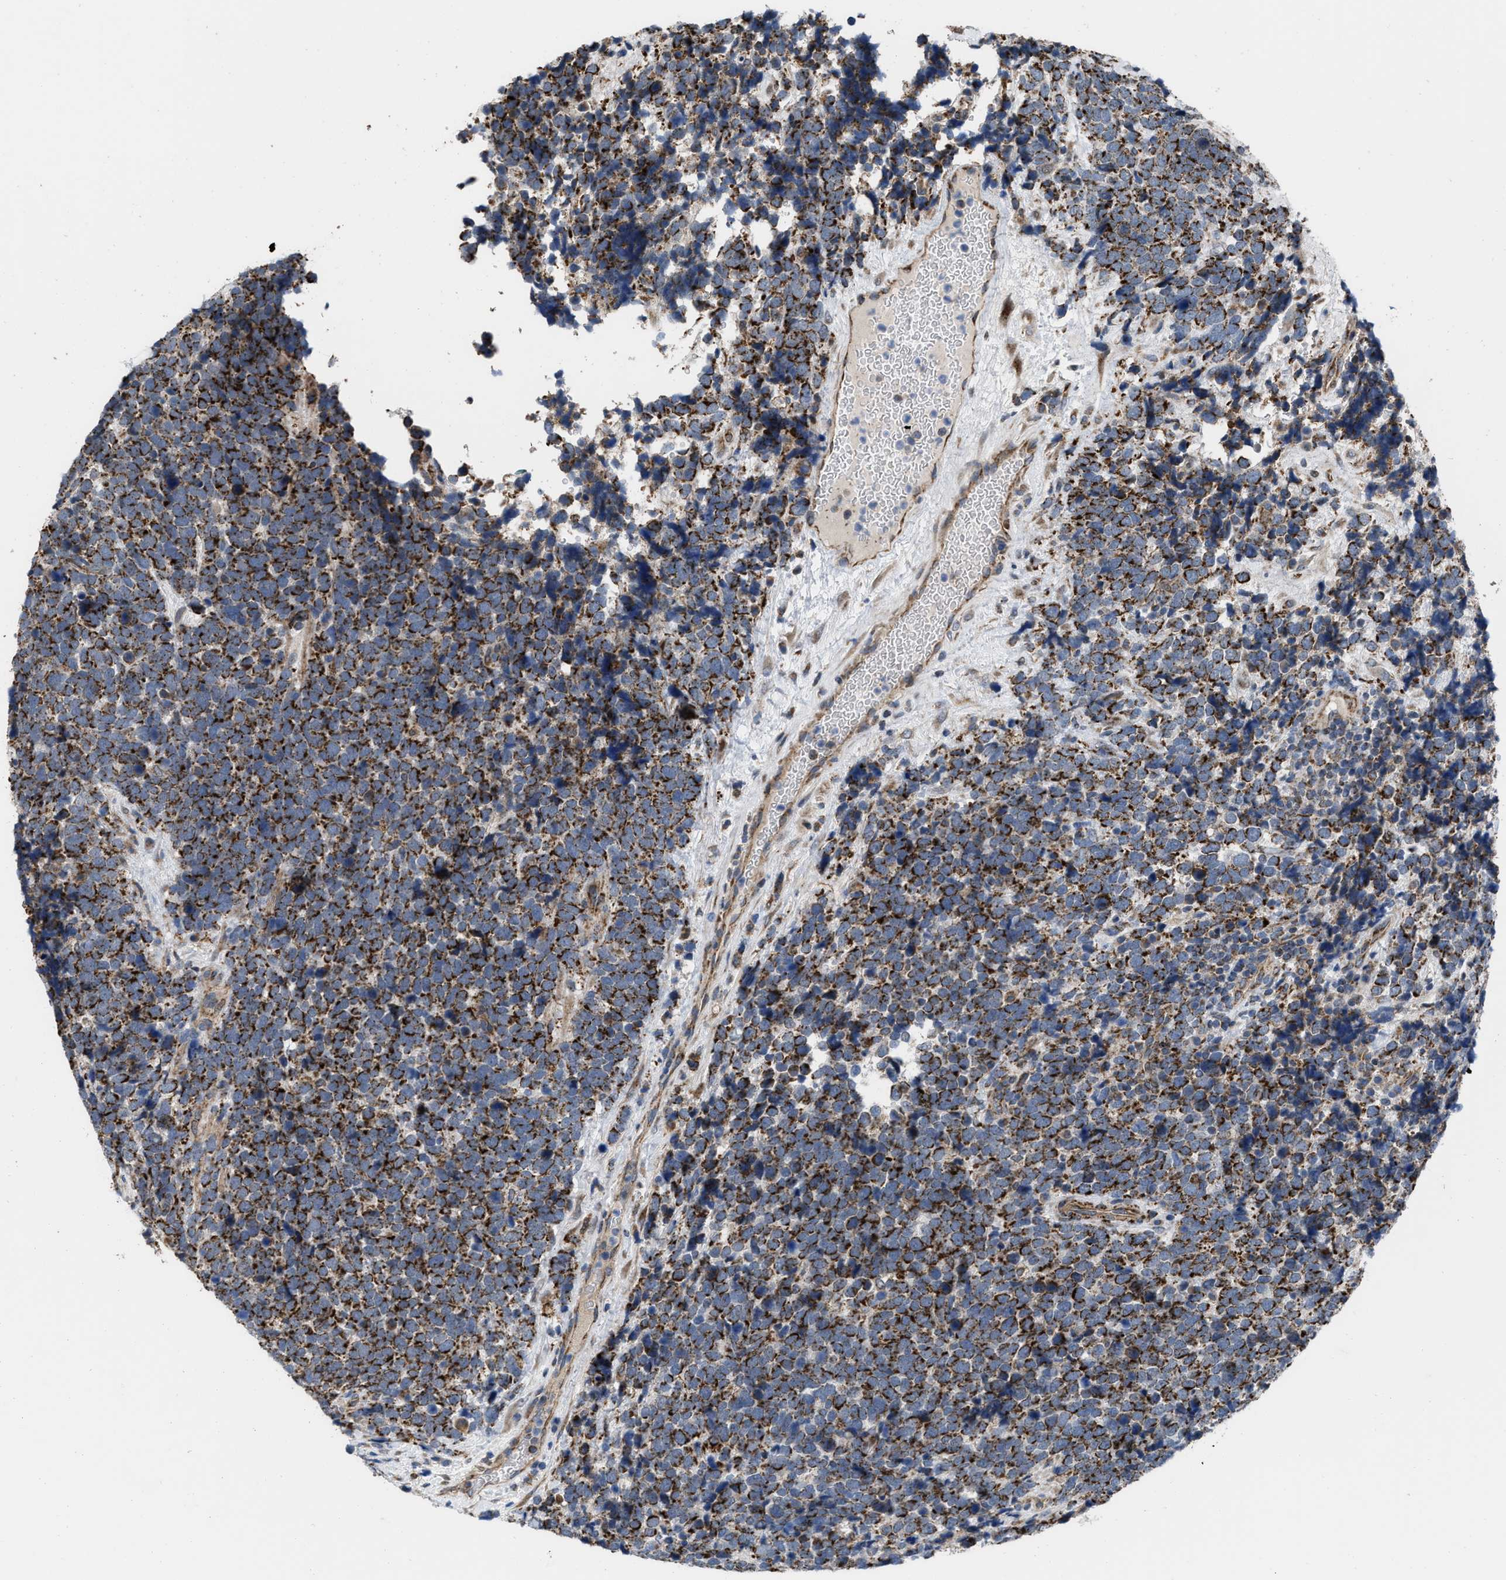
{"staining": {"intensity": "strong", "quantity": ">75%", "location": "cytoplasmic/membranous"}, "tissue": "urothelial cancer", "cell_type": "Tumor cells", "image_type": "cancer", "snomed": [{"axis": "morphology", "description": "Urothelial carcinoma, High grade"}, {"axis": "topography", "description": "Urinary bladder"}], "caption": "Urothelial cancer tissue reveals strong cytoplasmic/membranous expression in approximately >75% of tumor cells", "gene": "AKAP1", "patient": {"sex": "female", "age": 82}}